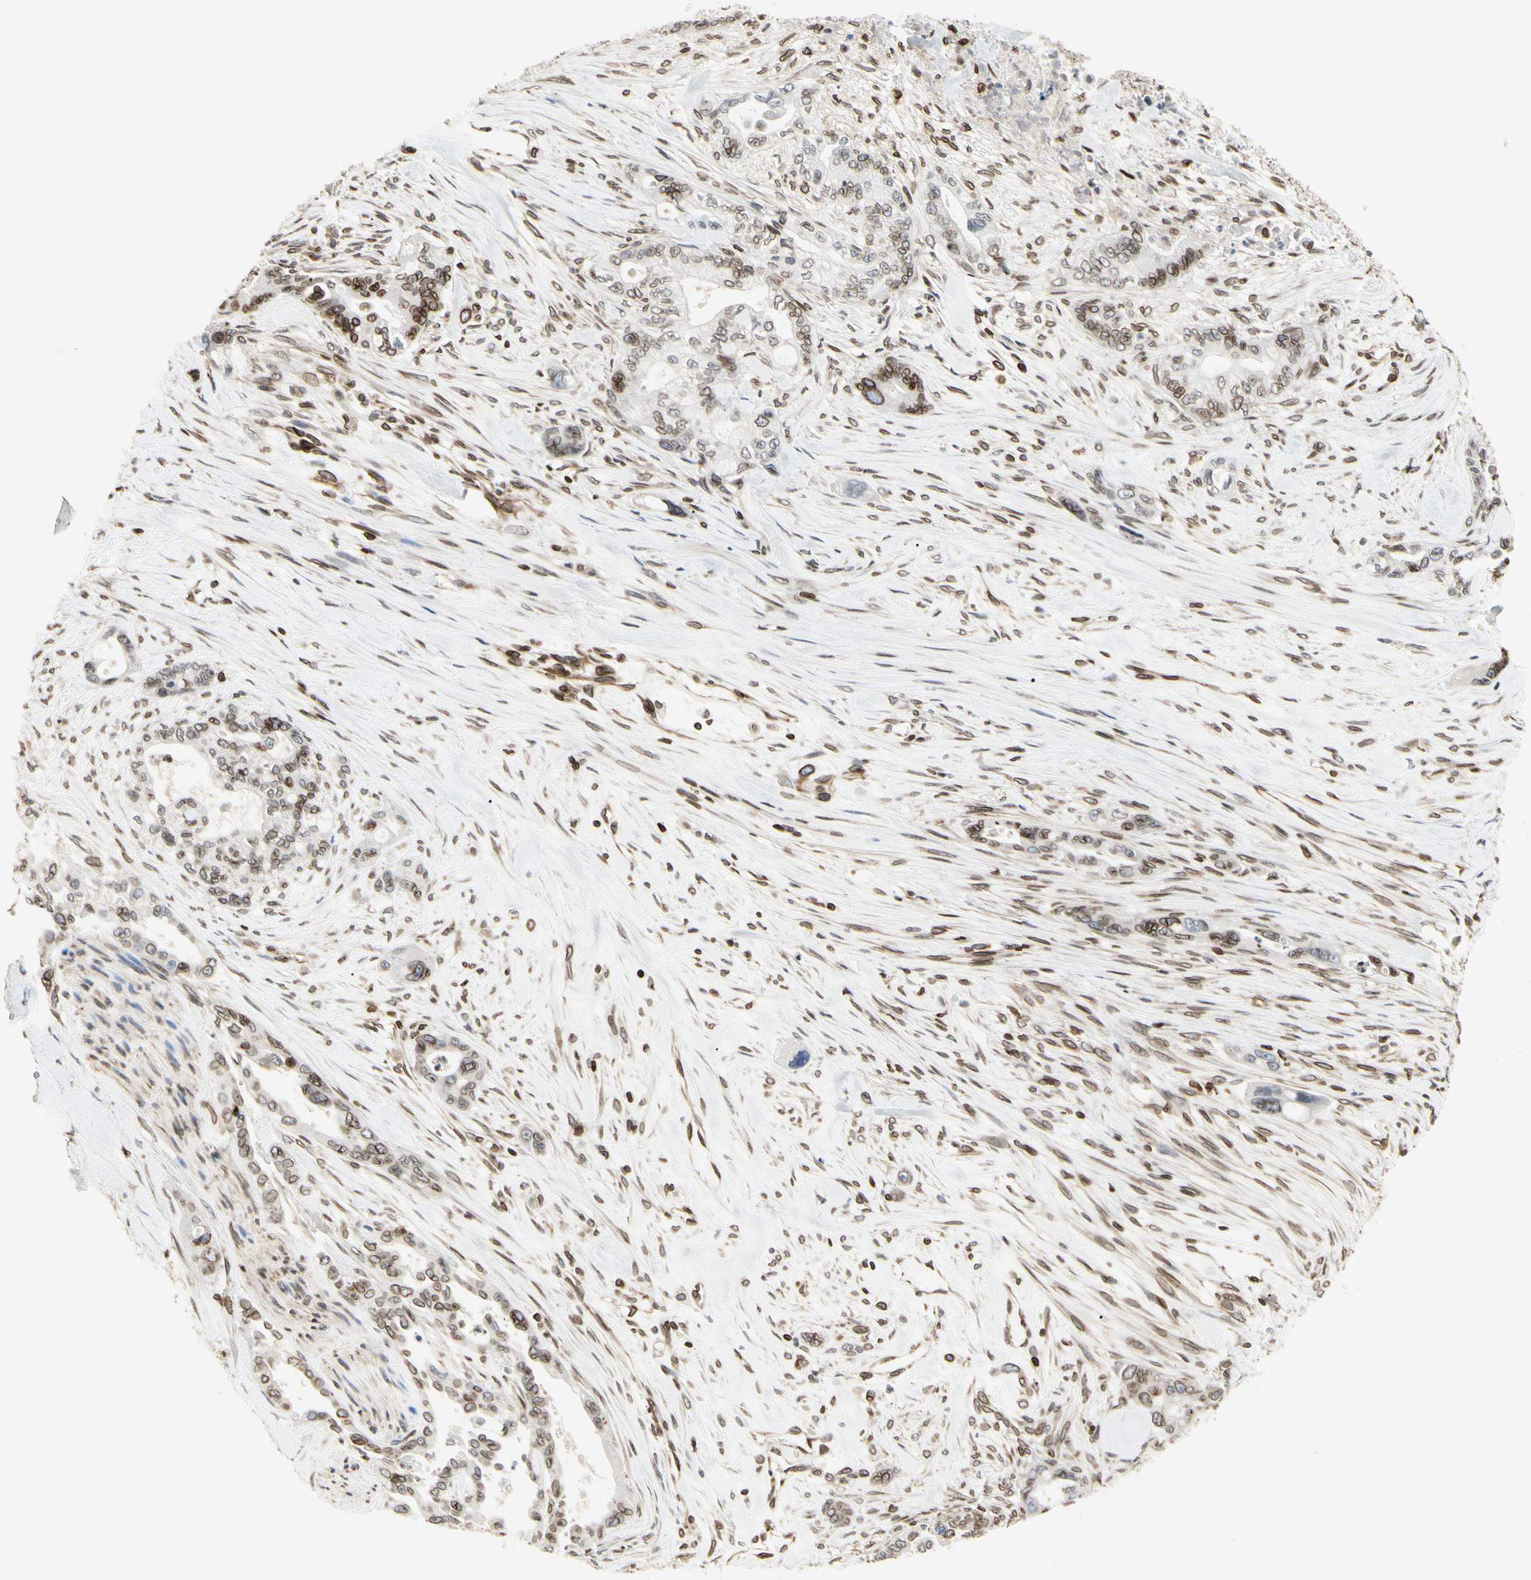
{"staining": {"intensity": "moderate", "quantity": ">75%", "location": "cytoplasmic/membranous,nuclear"}, "tissue": "pancreatic cancer", "cell_type": "Tumor cells", "image_type": "cancer", "snomed": [{"axis": "morphology", "description": "Adenocarcinoma, NOS"}, {"axis": "topography", "description": "Pancreas"}], "caption": "Immunohistochemistry micrograph of human pancreatic adenocarcinoma stained for a protein (brown), which reveals medium levels of moderate cytoplasmic/membranous and nuclear positivity in about >75% of tumor cells.", "gene": "TMPO", "patient": {"sex": "male", "age": 70}}